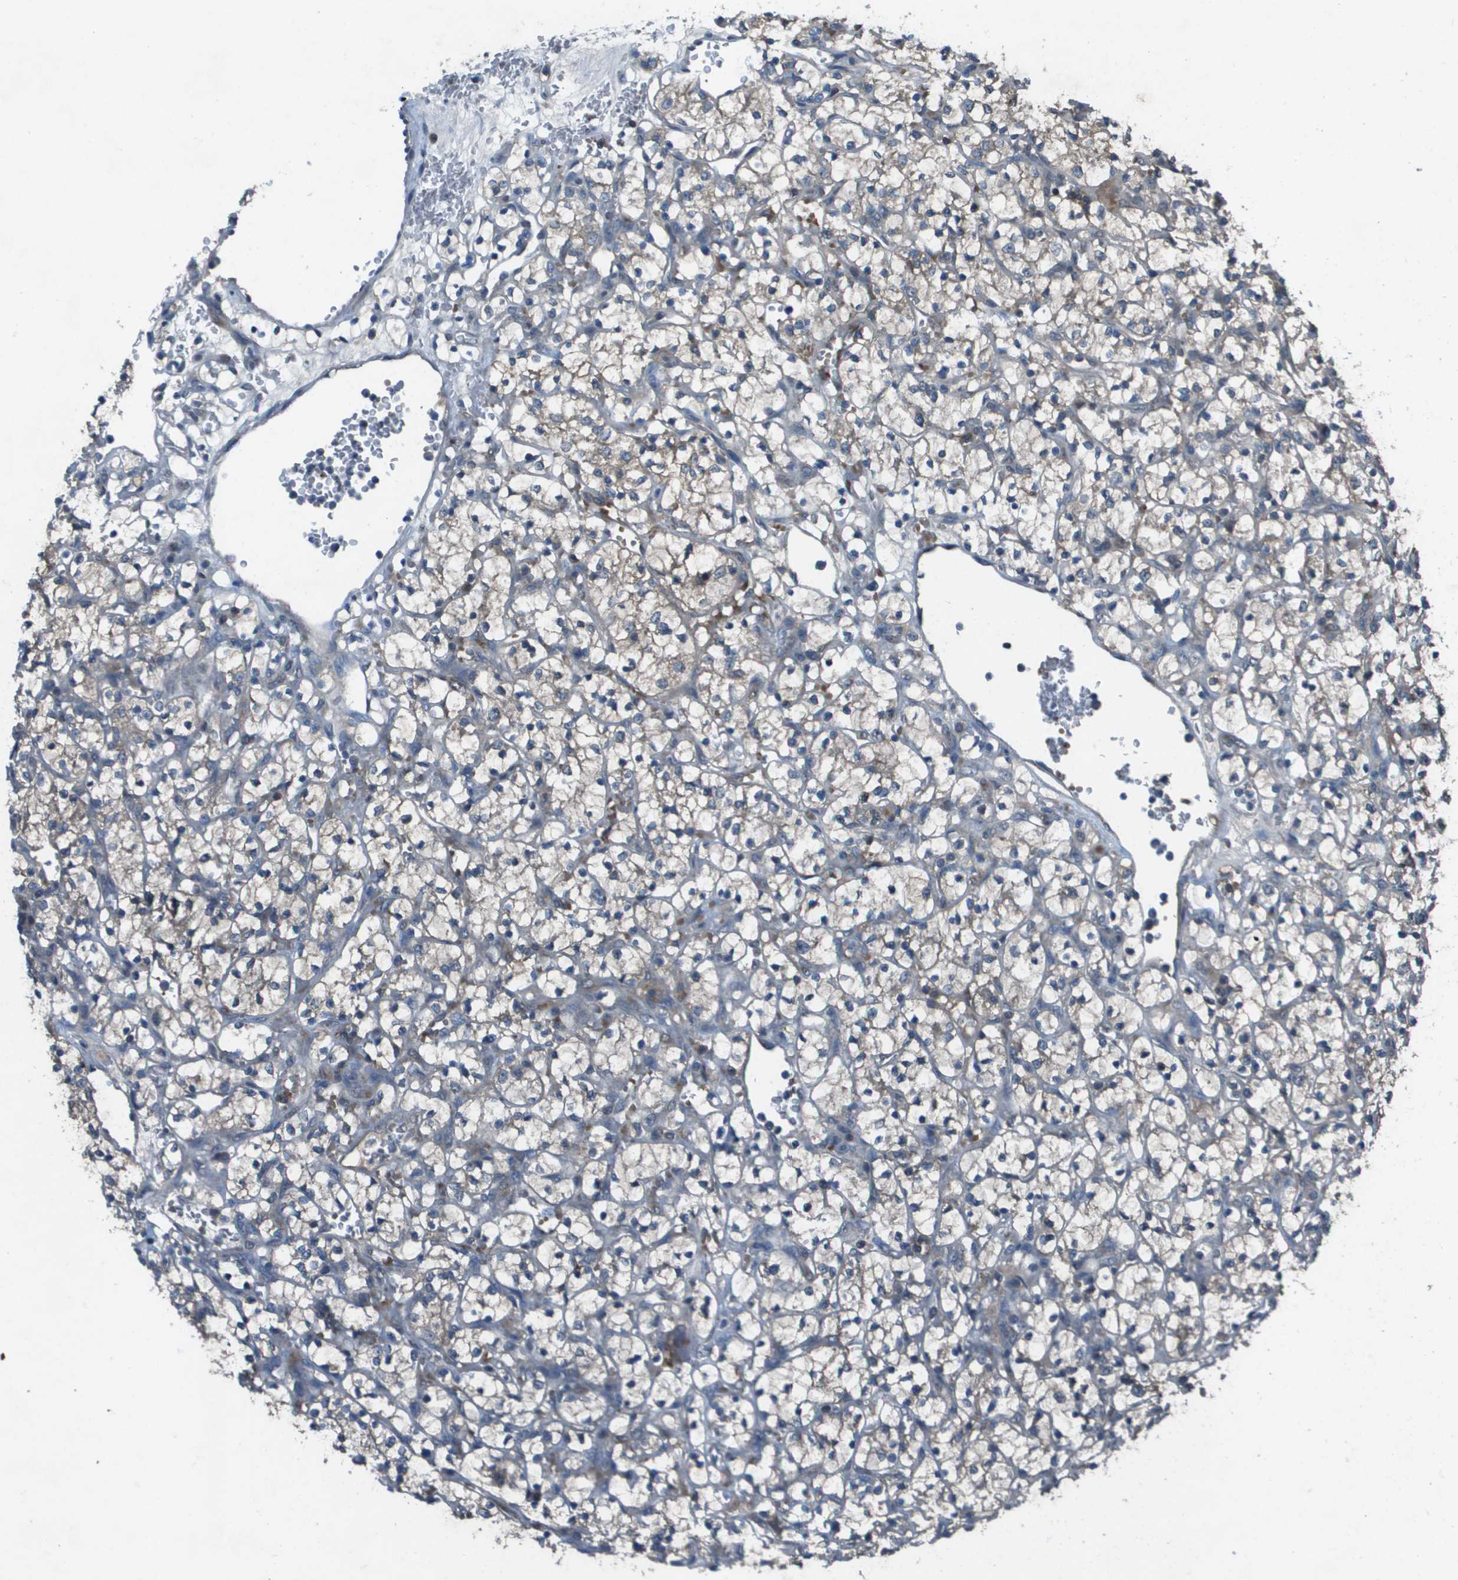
{"staining": {"intensity": "weak", "quantity": "25%-75%", "location": "cytoplasmic/membranous"}, "tissue": "renal cancer", "cell_type": "Tumor cells", "image_type": "cancer", "snomed": [{"axis": "morphology", "description": "Adenocarcinoma, NOS"}, {"axis": "topography", "description": "Kidney"}], "caption": "An immunohistochemistry (IHC) micrograph of neoplastic tissue is shown. Protein staining in brown shows weak cytoplasmic/membranous positivity in adenocarcinoma (renal) within tumor cells.", "gene": "CAMK4", "patient": {"sex": "female", "age": 69}}